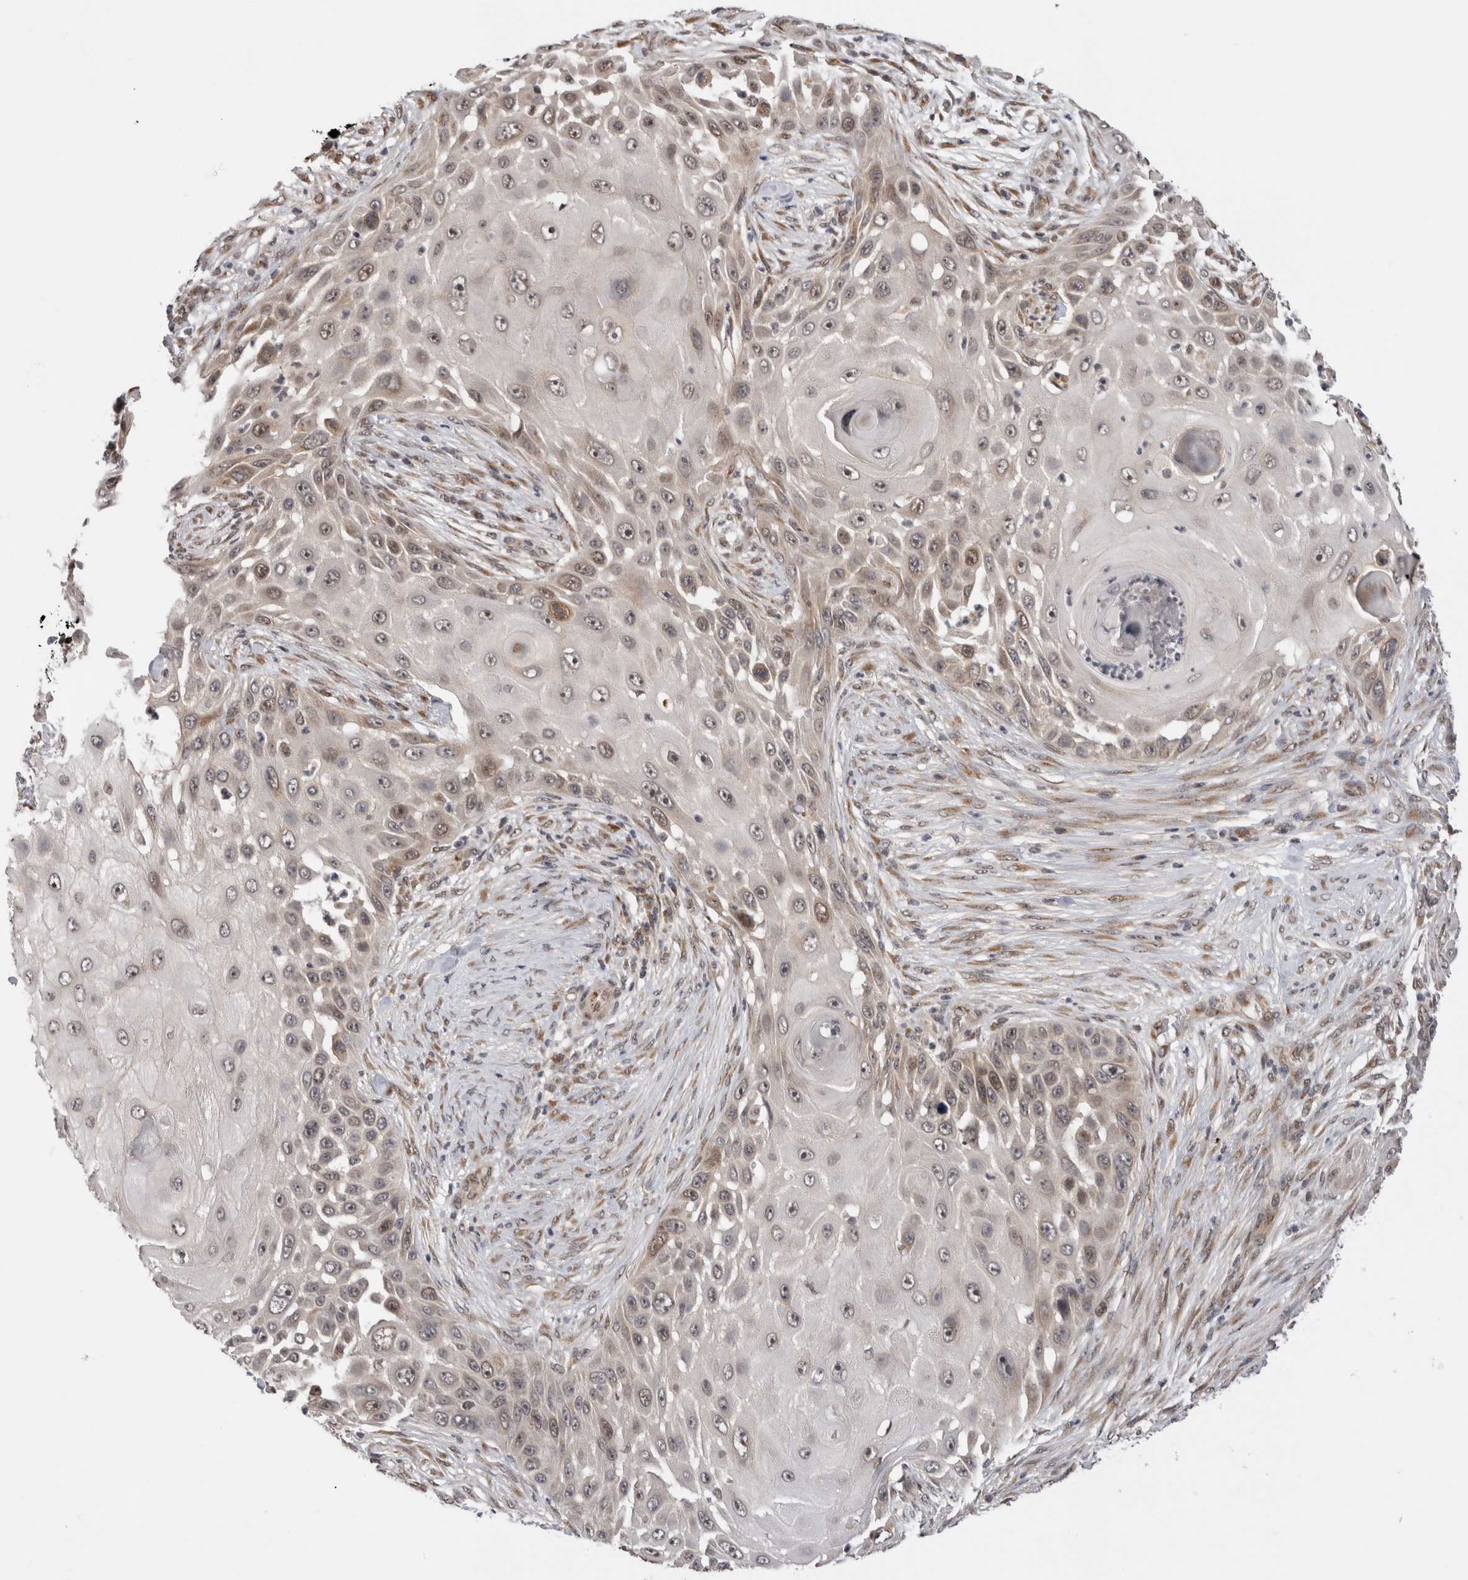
{"staining": {"intensity": "weak", "quantity": "25%-75%", "location": "nuclear"}, "tissue": "skin cancer", "cell_type": "Tumor cells", "image_type": "cancer", "snomed": [{"axis": "morphology", "description": "Squamous cell carcinoma, NOS"}, {"axis": "topography", "description": "Skin"}], "caption": "Protein expression analysis of human skin squamous cell carcinoma reveals weak nuclear expression in approximately 25%-75% of tumor cells.", "gene": "TMEM65", "patient": {"sex": "female", "age": 44}}